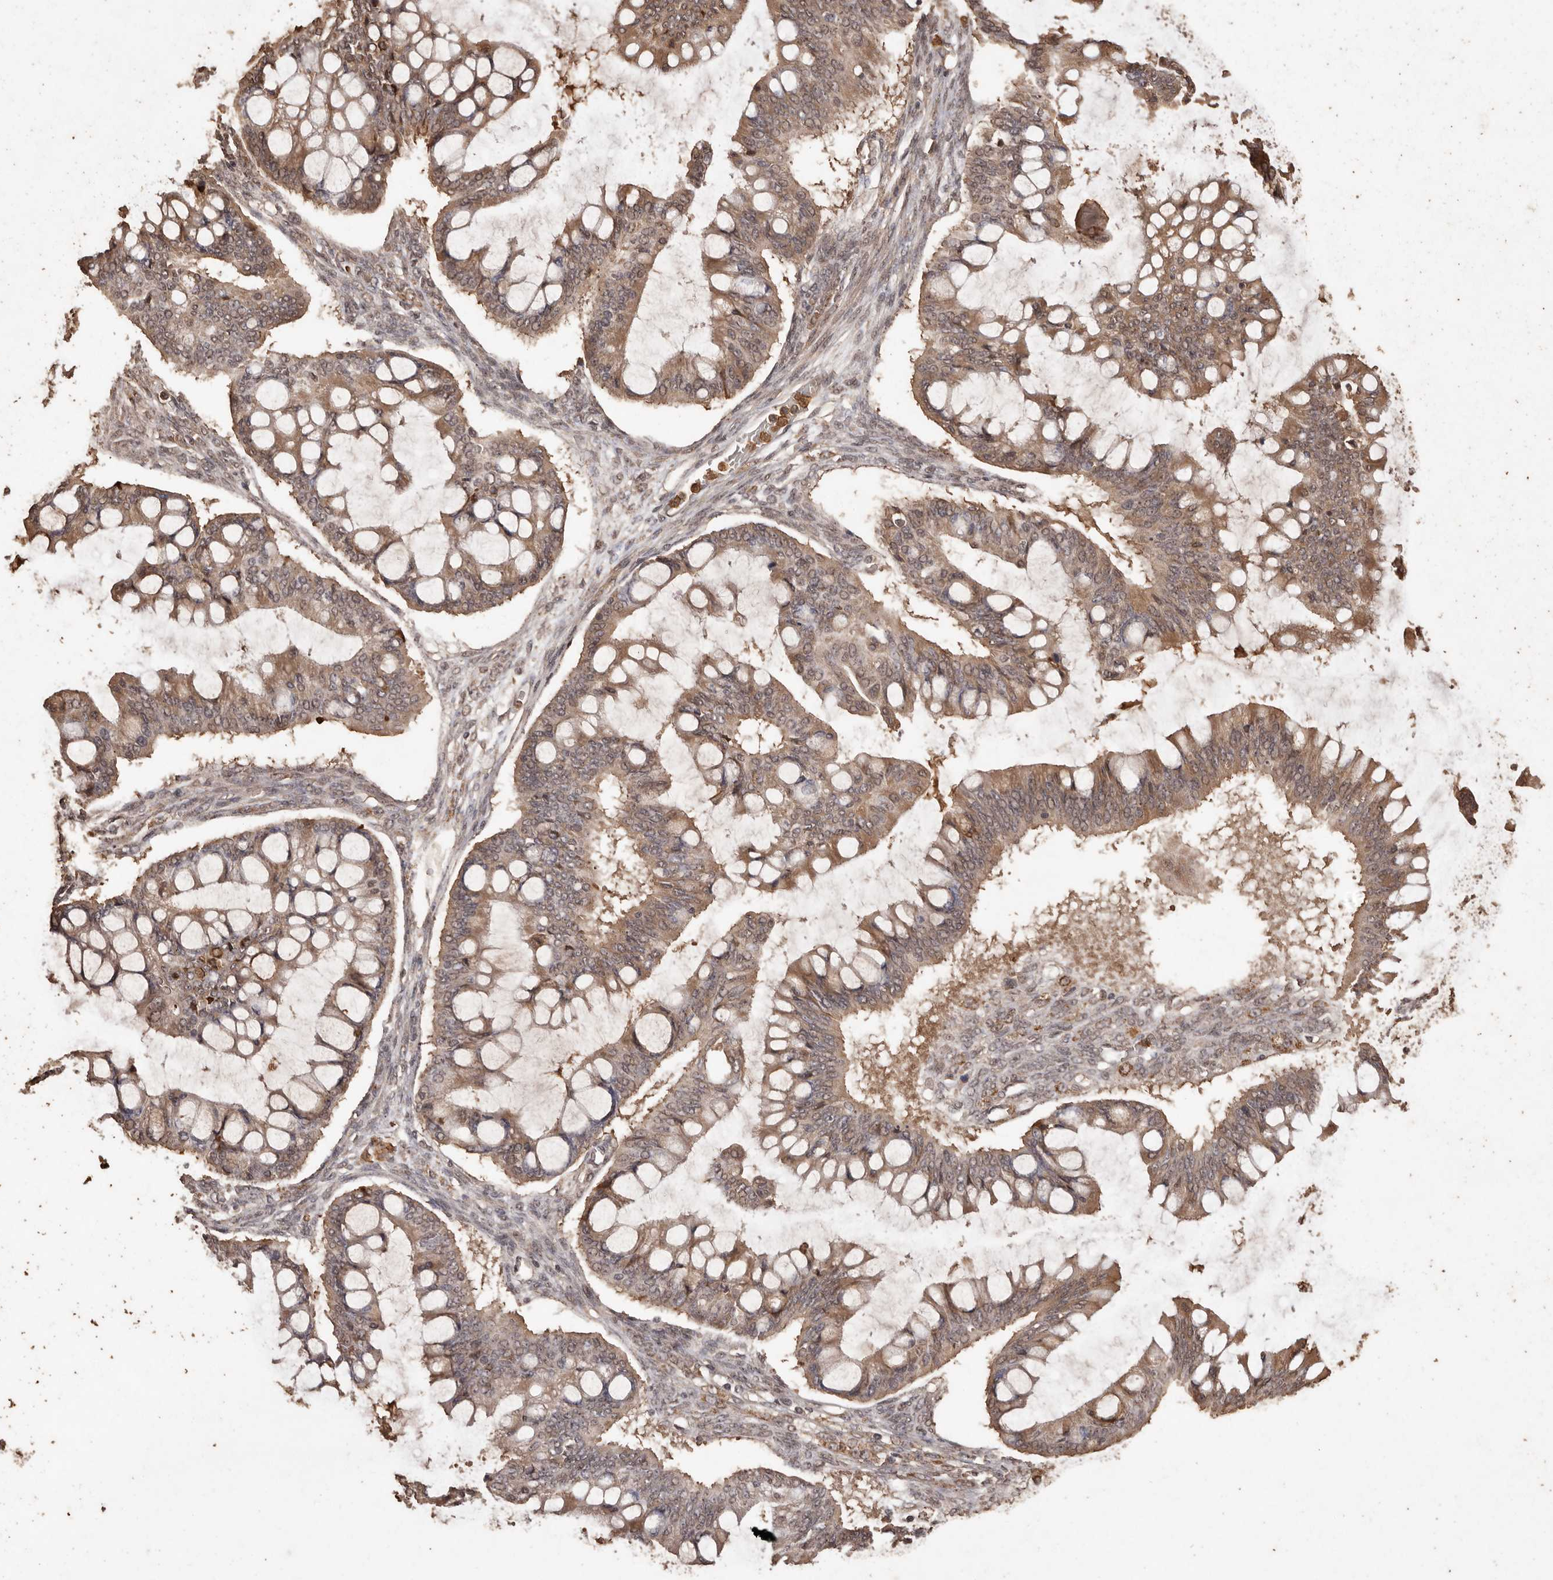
{"staining": {"intensity": "moderate", "quantity": ">75%", "location": "cytoplasmic/membranous"}, "tissue": "ovarian cancer", "cell_type": "Tumor cells", "image_type": "cancer", "snomed": [{"axis": "morphology", "description": "Cystadenocarcinoma, mucinous, NOS"}, {"axis": "topography", "description": "Ovary"}], "caption": "Ovarian cancer stained for a protein (brown) exhibits moderate cytoplasmic/membranous positive expression in approximately >75% of tumor cells.", "gene": "PKDCC", "patient": {"sex": "female", "age": 73}}